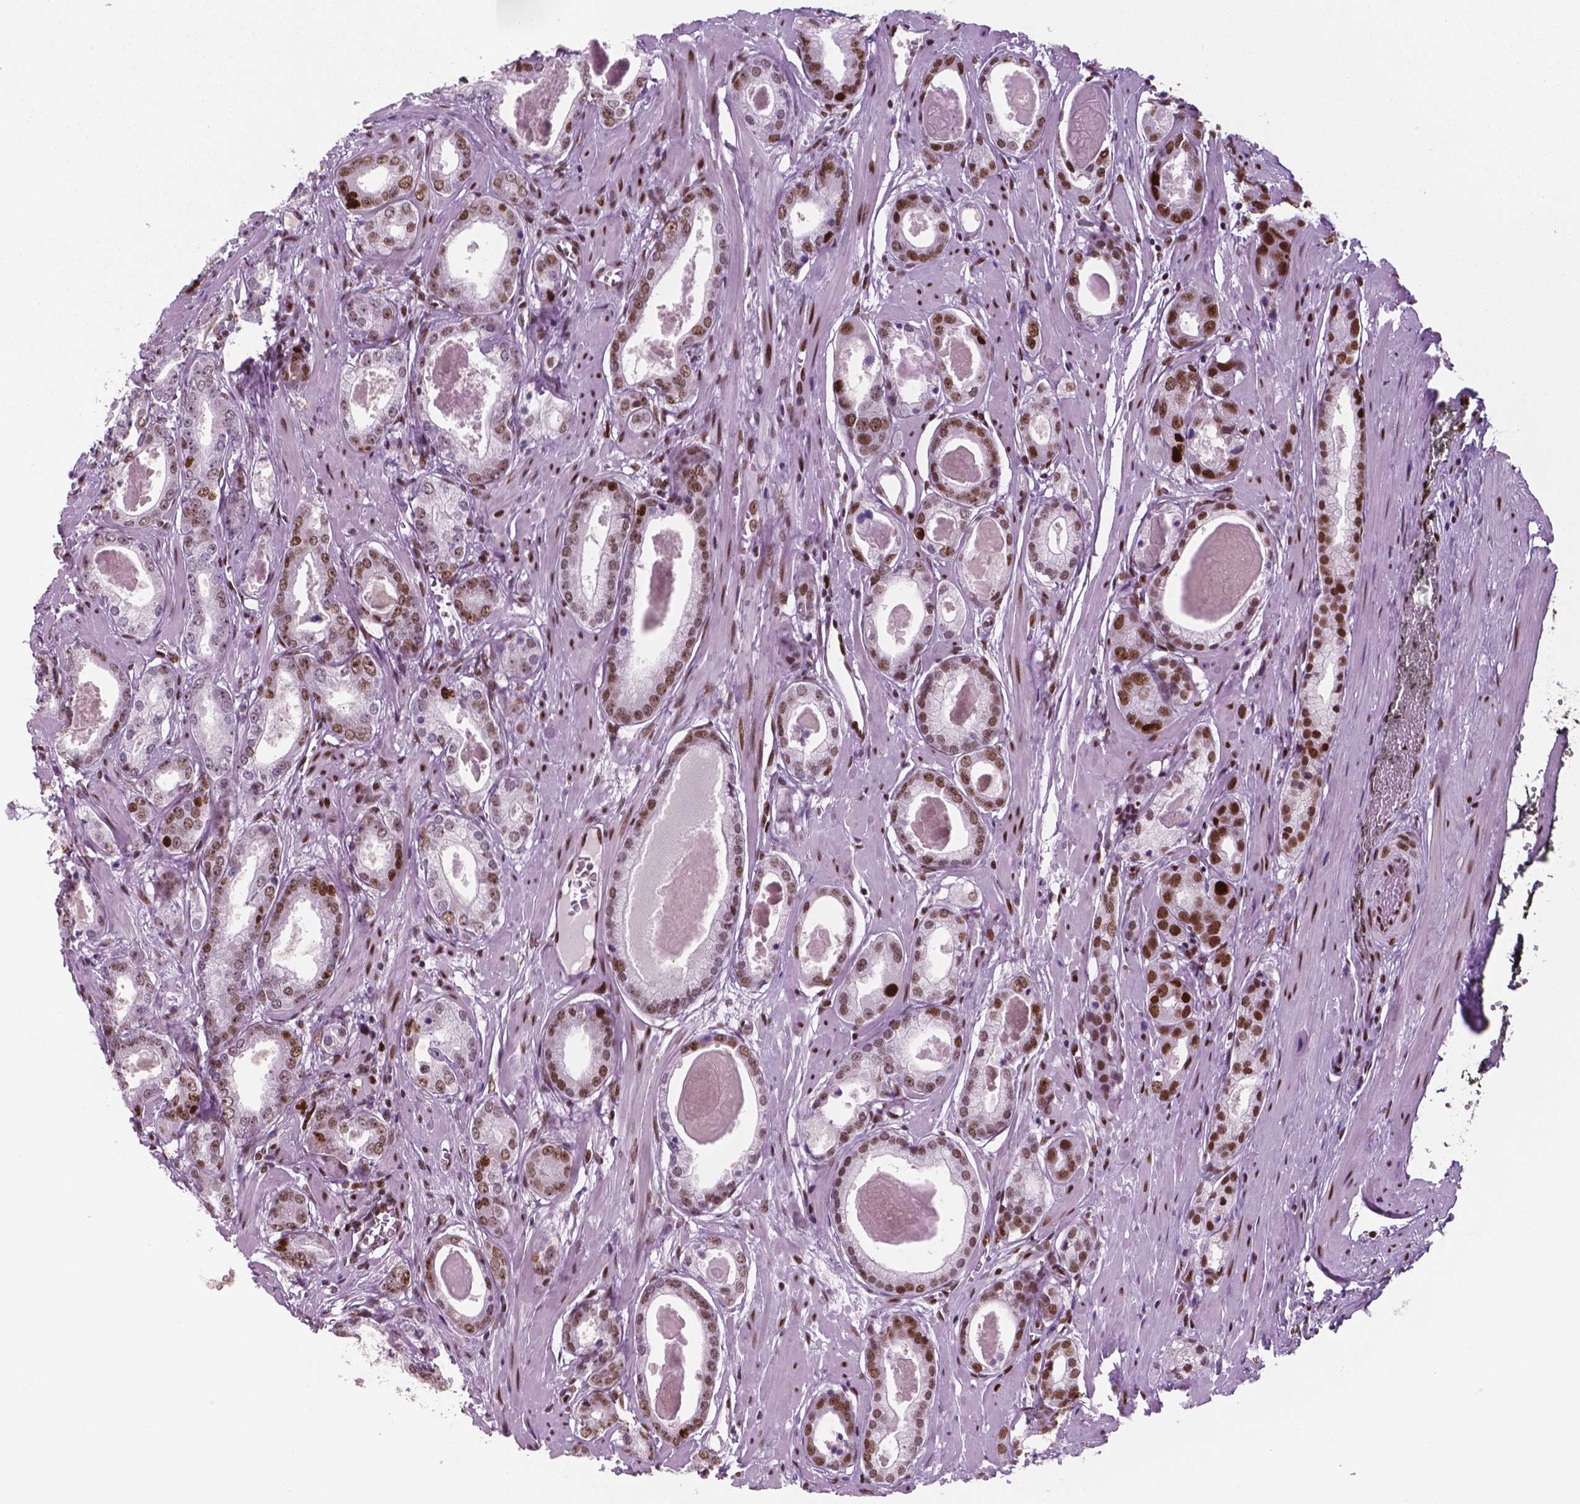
{"staining": {"intensity": "strong", "quantity": "25%-75%", "location": "nuclear"}, "tissue": "prostate cancer", "cell_type": "Tumor cells", "image_type": "cancer", "snomed": [{"axis": "morphology", "description": "Adenocarcinoma, NOS"}, {"axis": "morphology", "description": "Adenocarcinoma, Low grade"}, {"axis": "topography", "description": "Prostate"}], "caption": "Immunohistochemistry (IHC) of human prostate low-grade adenocarcinoma exhibits high levels of strong nuclear staining in about 25%-75% of tumor cells. The staining was performed using DAB to visualize the protein expression in brown, while the nuclei were stained in blue with hematoxylin (Magnification: 20x).", "gene": "MSH6", "patient": {"sex": "male", "age": 64}}